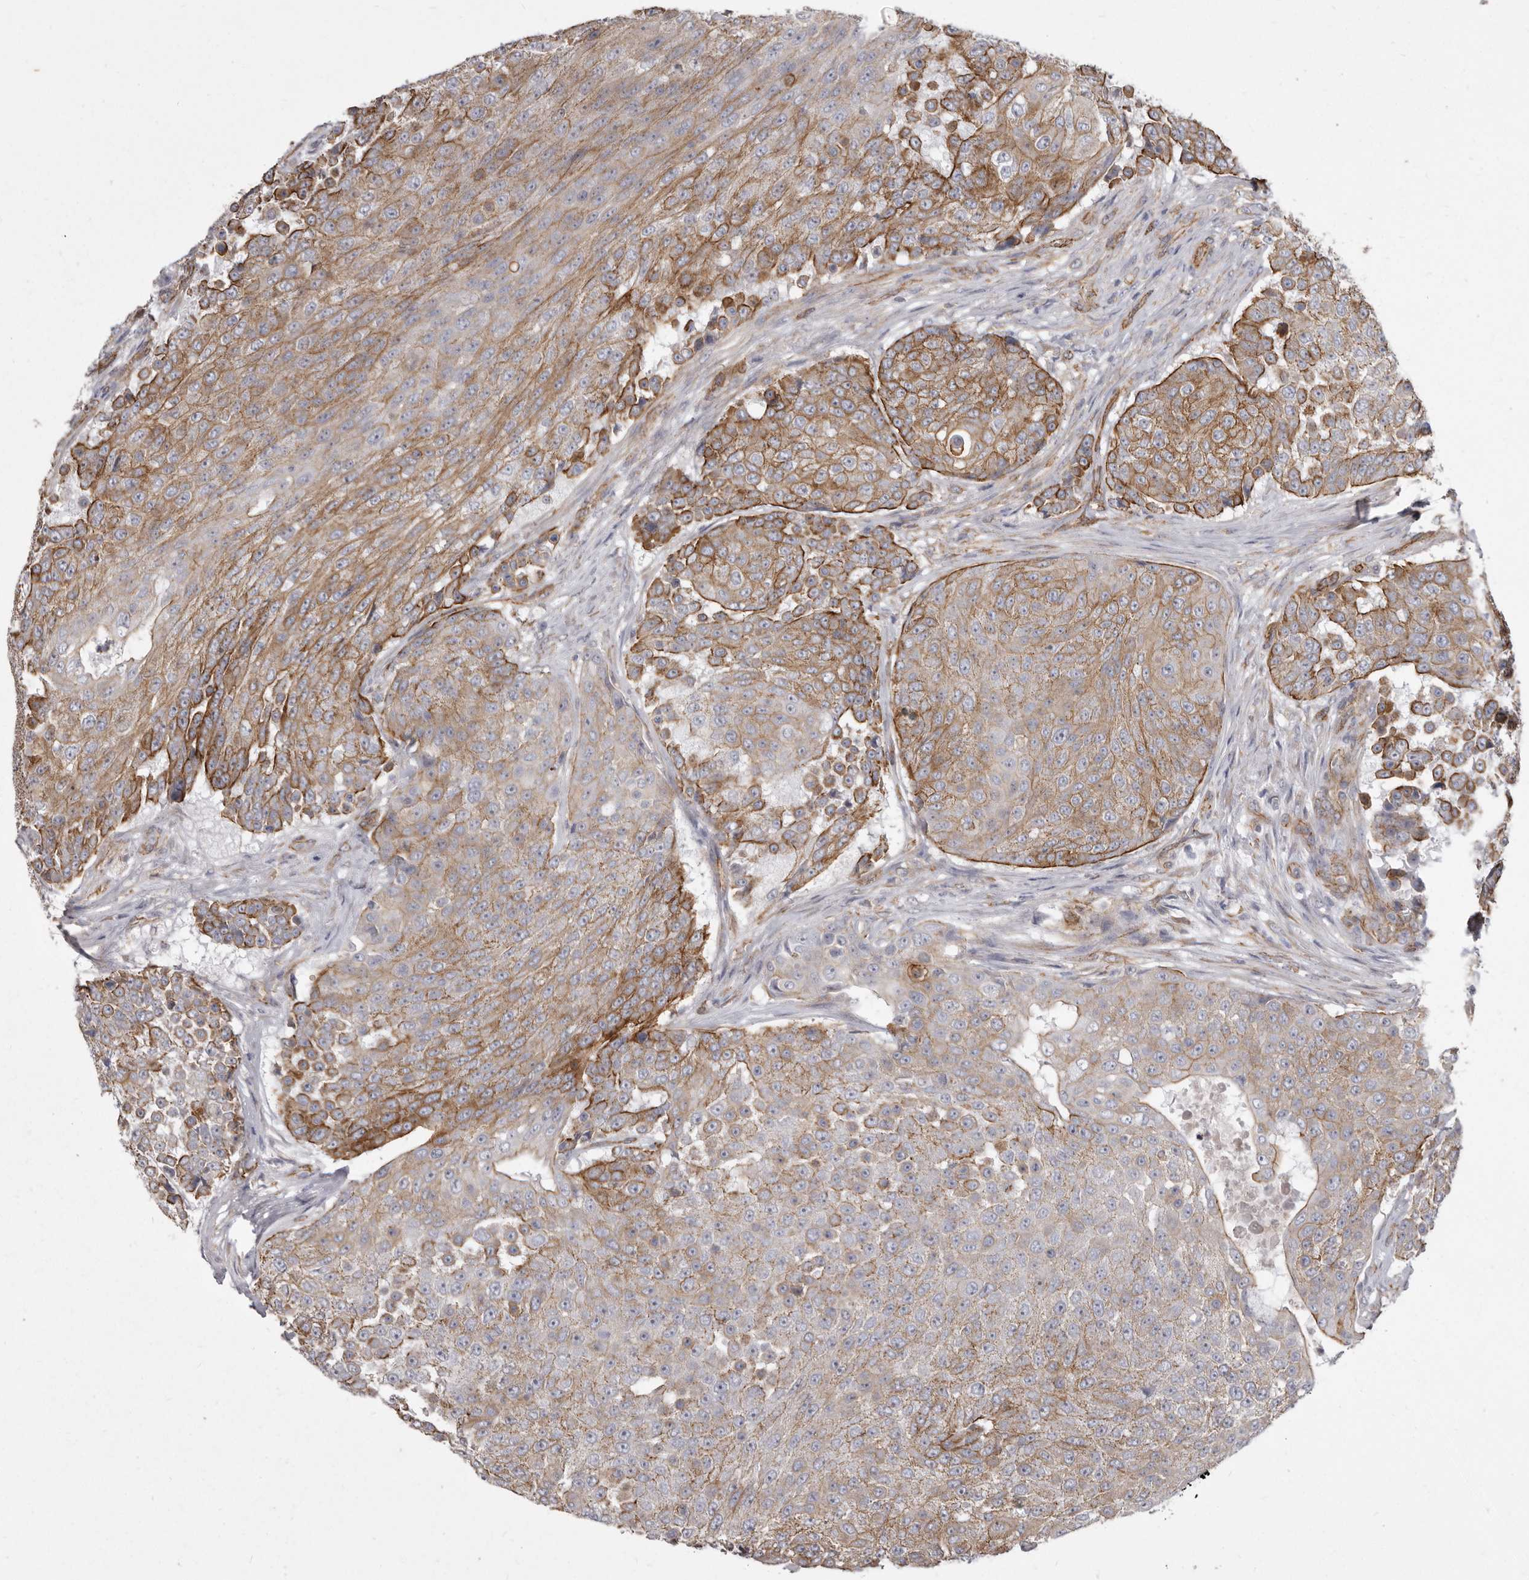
{"staining": {"intensity": "moderate", "quantity": ">75%", "location": "cytoplasmic/membranous"}, "tissue": "urothelial cancer", "cell_type": "Tumor cells", "image_type": "cancer", "snomed": [{"axis": "morphology", "description": "Urothelial carcinoma, High grade"}, {"axis": "topography", "description": "Urinary bladder"}], "caption": "Urothelial carcinoma (high-grade) stained with a protein marker exhibits moderate staining in tumor cells.", "gene": "P2RX6", "patient": {"sex": "female", "age": 63}}